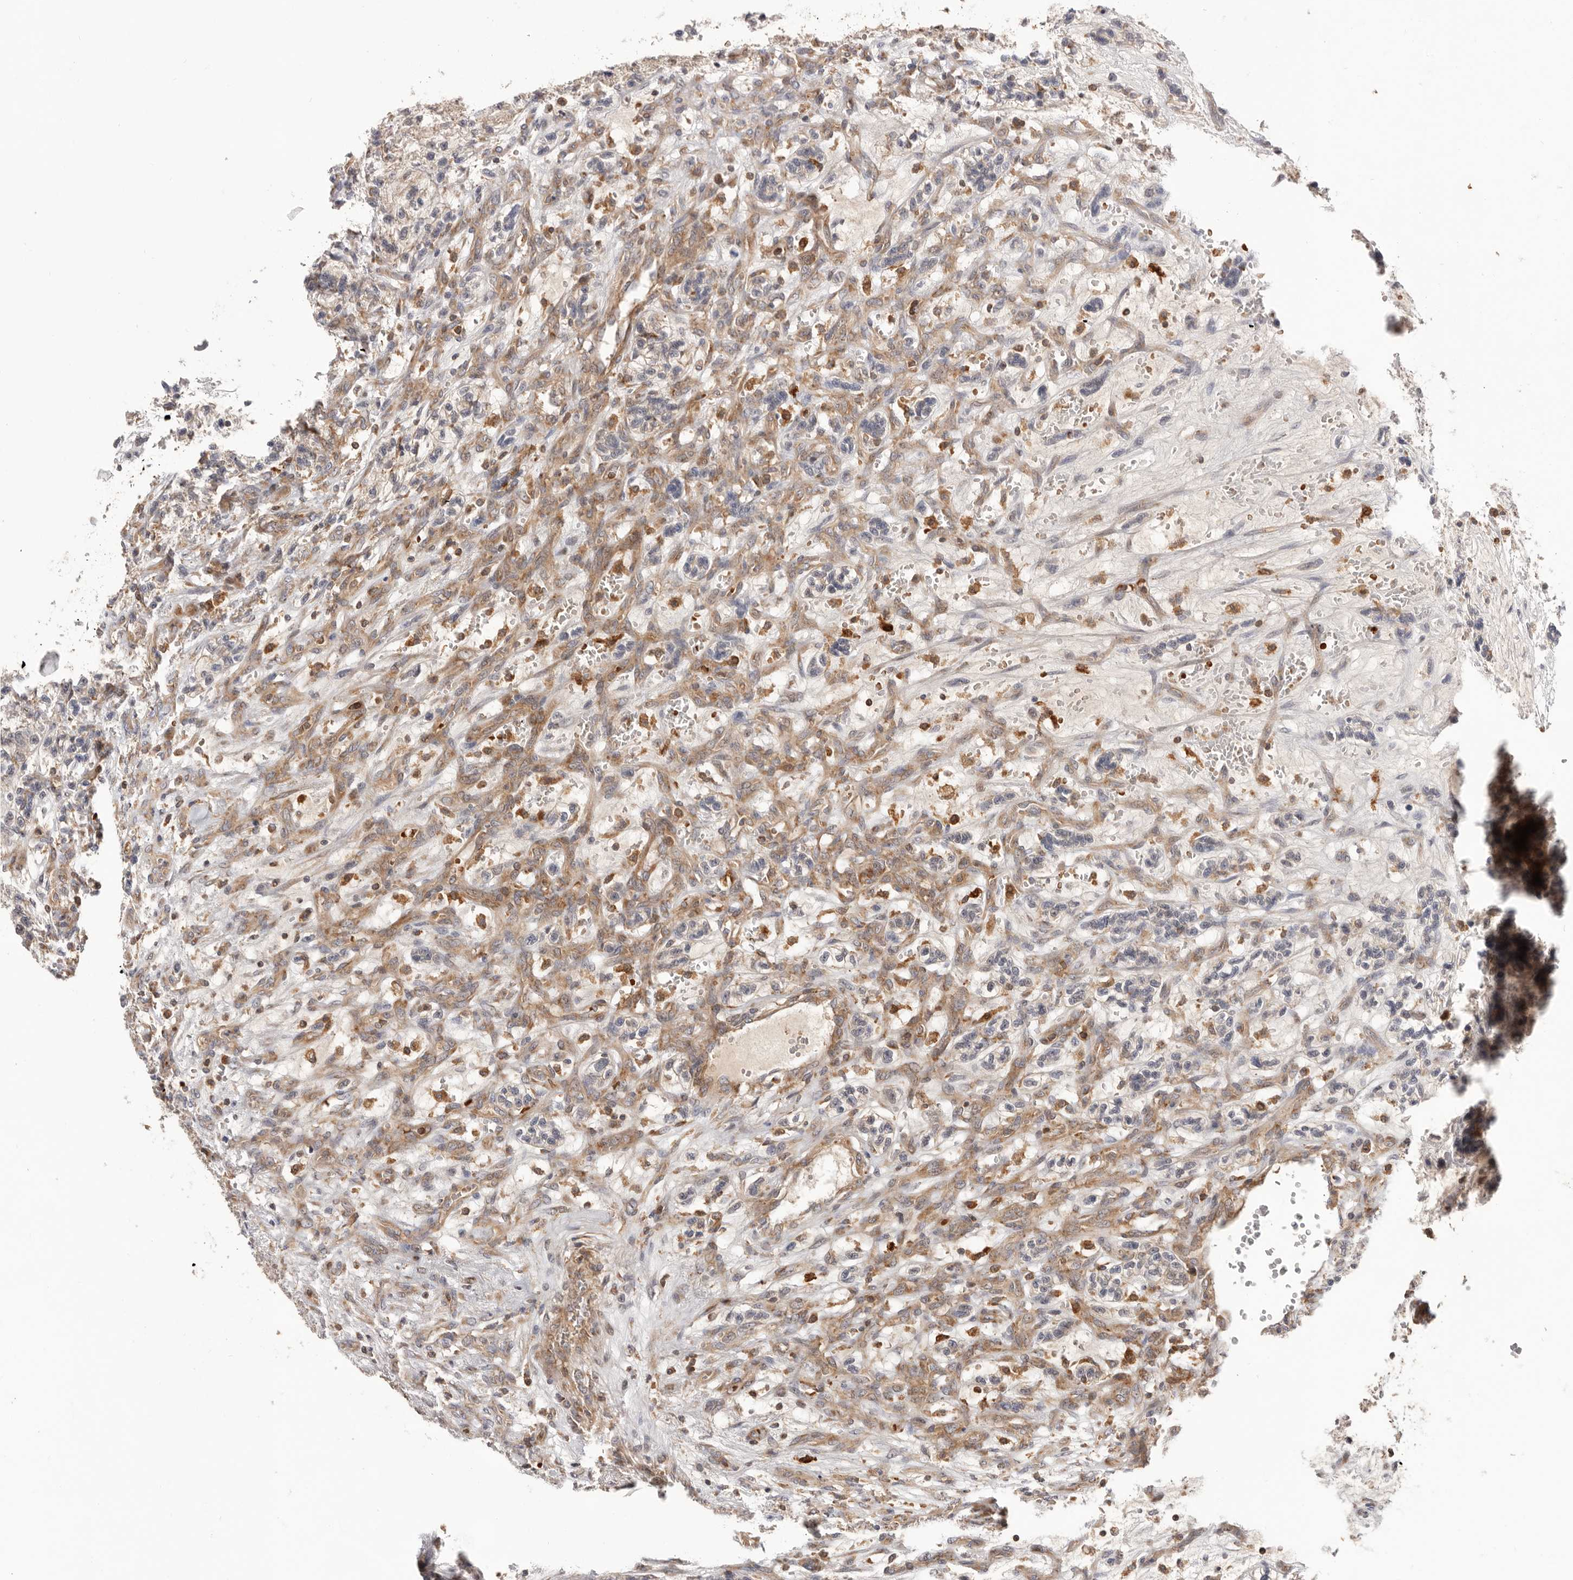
{"staining": {"intensity": "weak", "quantity": "<25%", "location": "cytoplasmic/membranous"}, "tissue": "renal cancer", "cell_type": "Tumor cells", "image_type": "cancer", "snomed": [{"axis": "morphology", "description": "Adenocarcinoma, NOS"}, {"axis": "topography", "description": "Kidney"}], "caption": "This is an IHC histopathology image of renal cancer (adenocarcinoma). There is no staining in tumor cells.", "gene": "RNF213", "patient": {"sex": "female", "age": 57}}